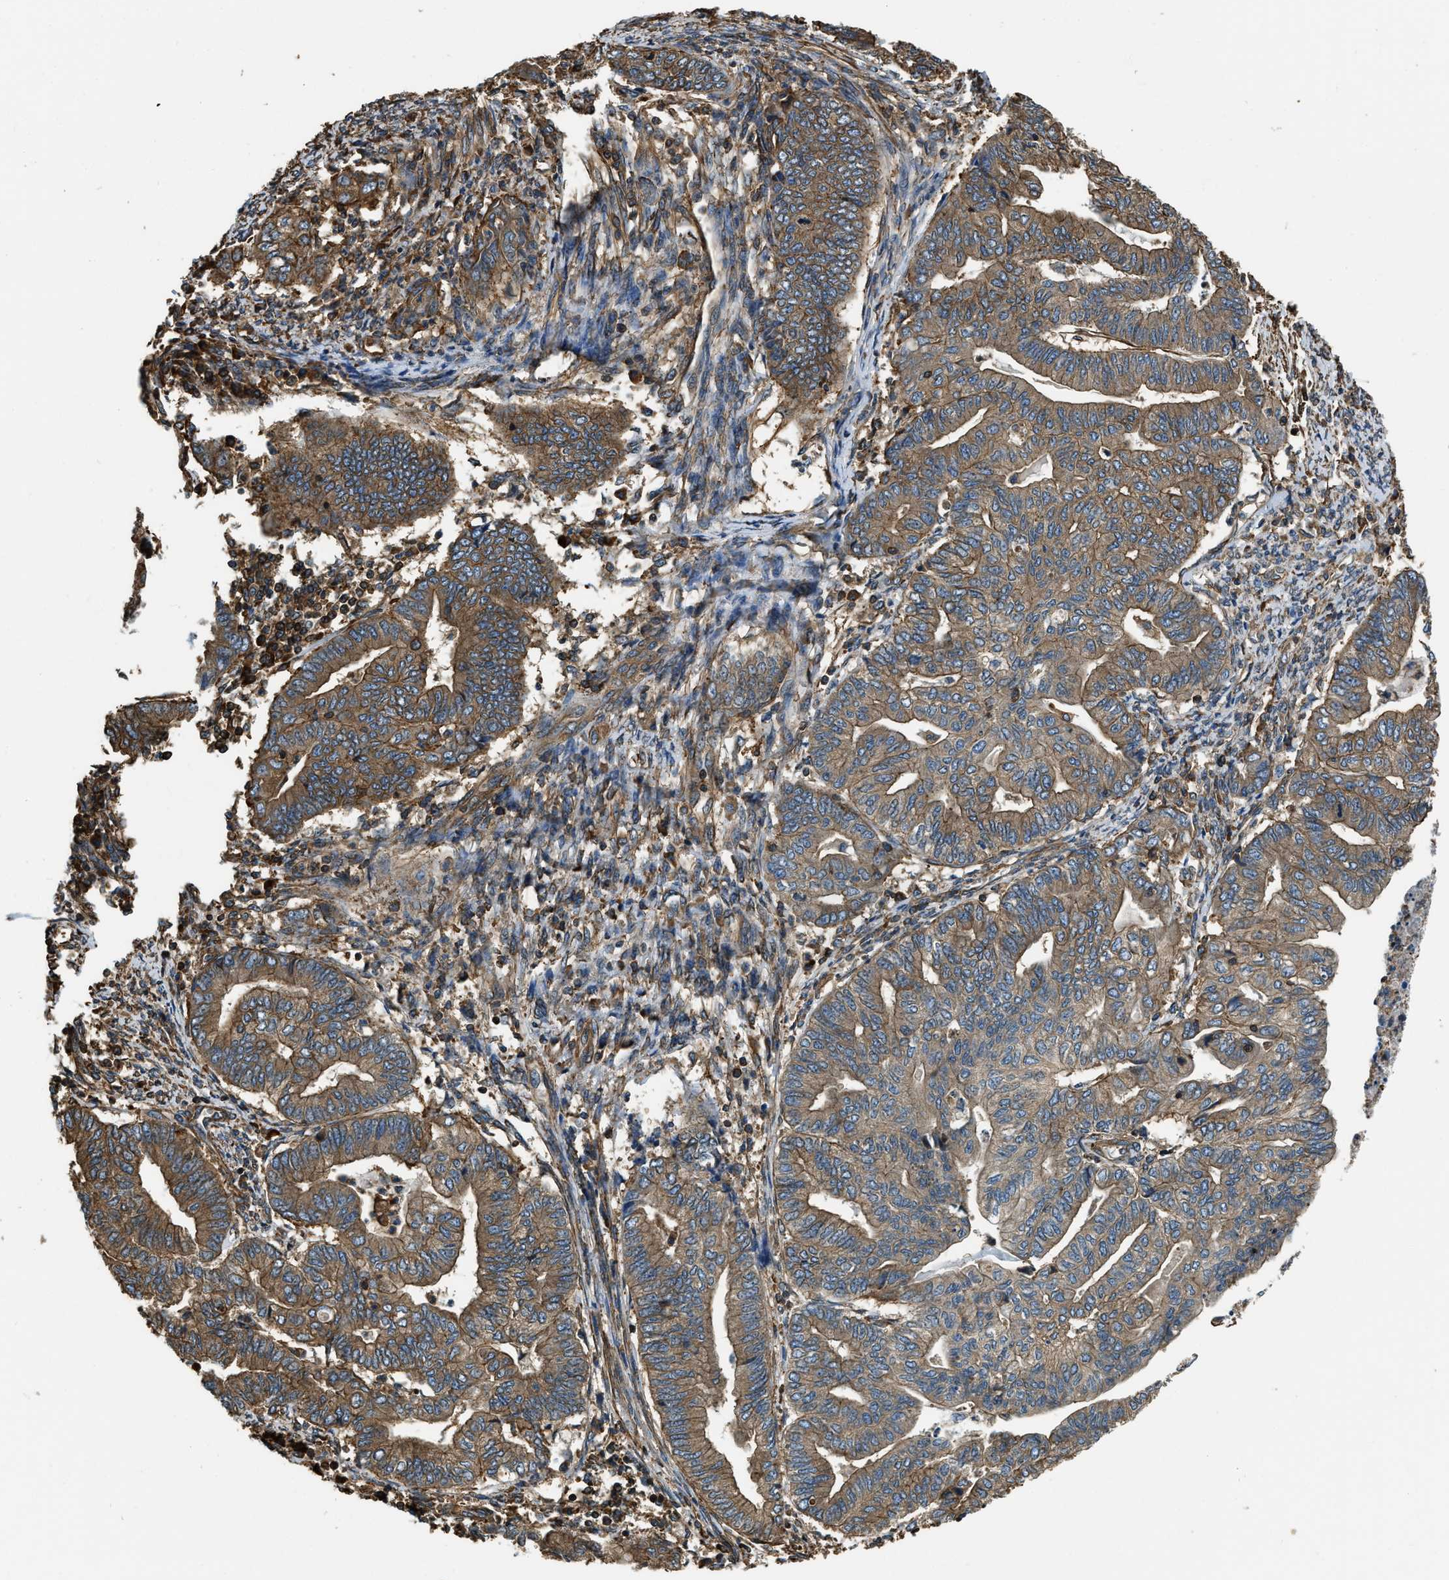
{"staining": {"intensity": "moderate", "quantity": ">75%", "location": "cytoplasmic/membranous"}, "tissue": "endometrial cancer", "cell_type": "Tumor cells", "image_type": "cancer", "snomed": [{"axis": "morphology", "description": "Adenocarcinoma, NOS"}, {"axis": "topography", "description": "Endometrium"}], "caption": "IHC photomicrograph of endometrial cancer (adenocarcinoma) stained for a protein (brown), which shows medium levels of moderate cytoplasmic/membranous staining in approximately >75% of tumor cells.", "gene": "YARS1", "patient": {"sex": "female", "age": 79}}